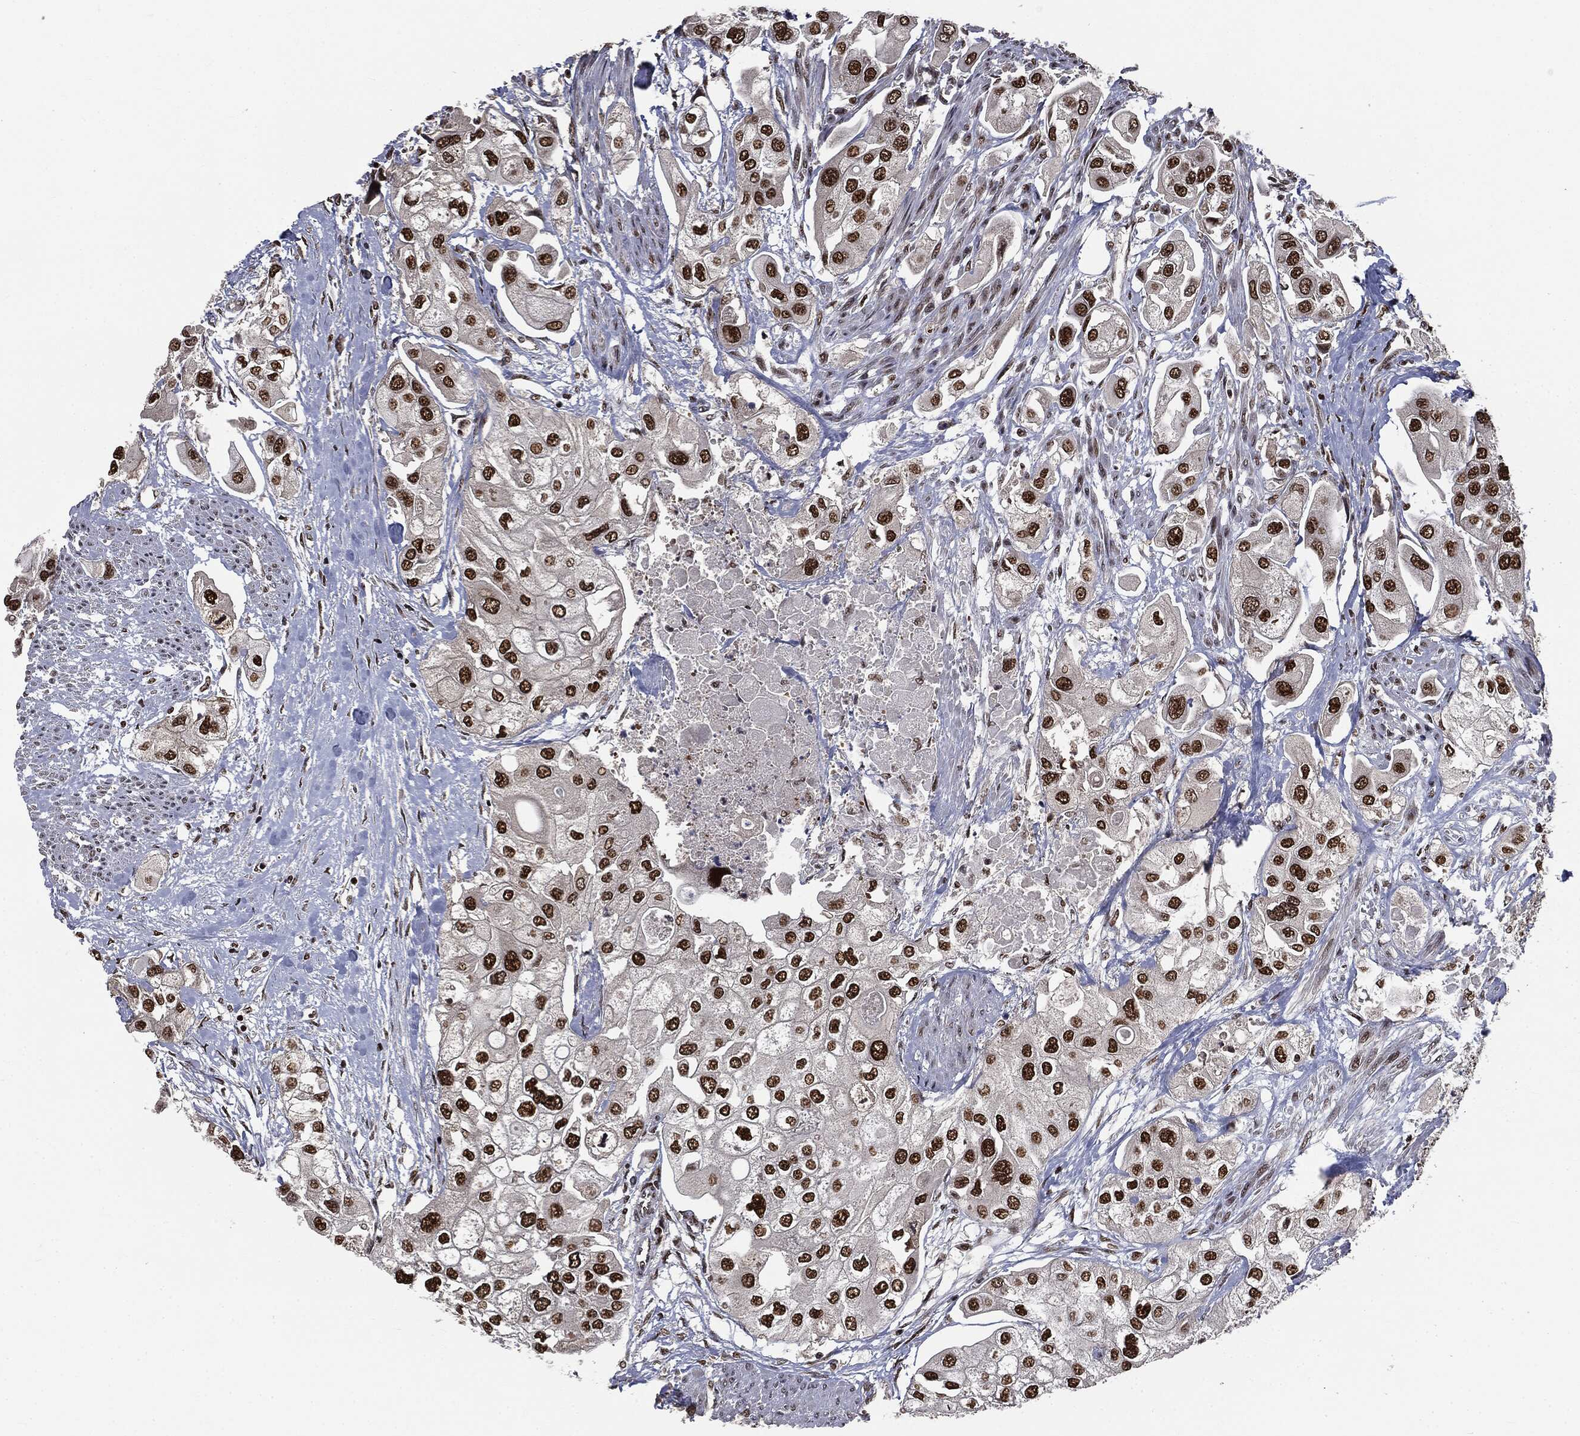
{"staining": {"intensity": "strong", "quantity": ">75%", "location": "nuclear"}, "tissue": "urothelial cancer", "cell_type": "Tumor cells", "image_type": "cancer", "snomed": [{"axis": "morphology", "description": "Urothelial carcinoma, High grade"}, {"axis": "topography", "description": "Urinary bladder"}], "caption": "High-grade urothelial carcinoma tissue exhibits strong nuclear staining in about >75% of tumor cells", "gene": "DPH2", "patient": {"sex": "male", "age": 64}}